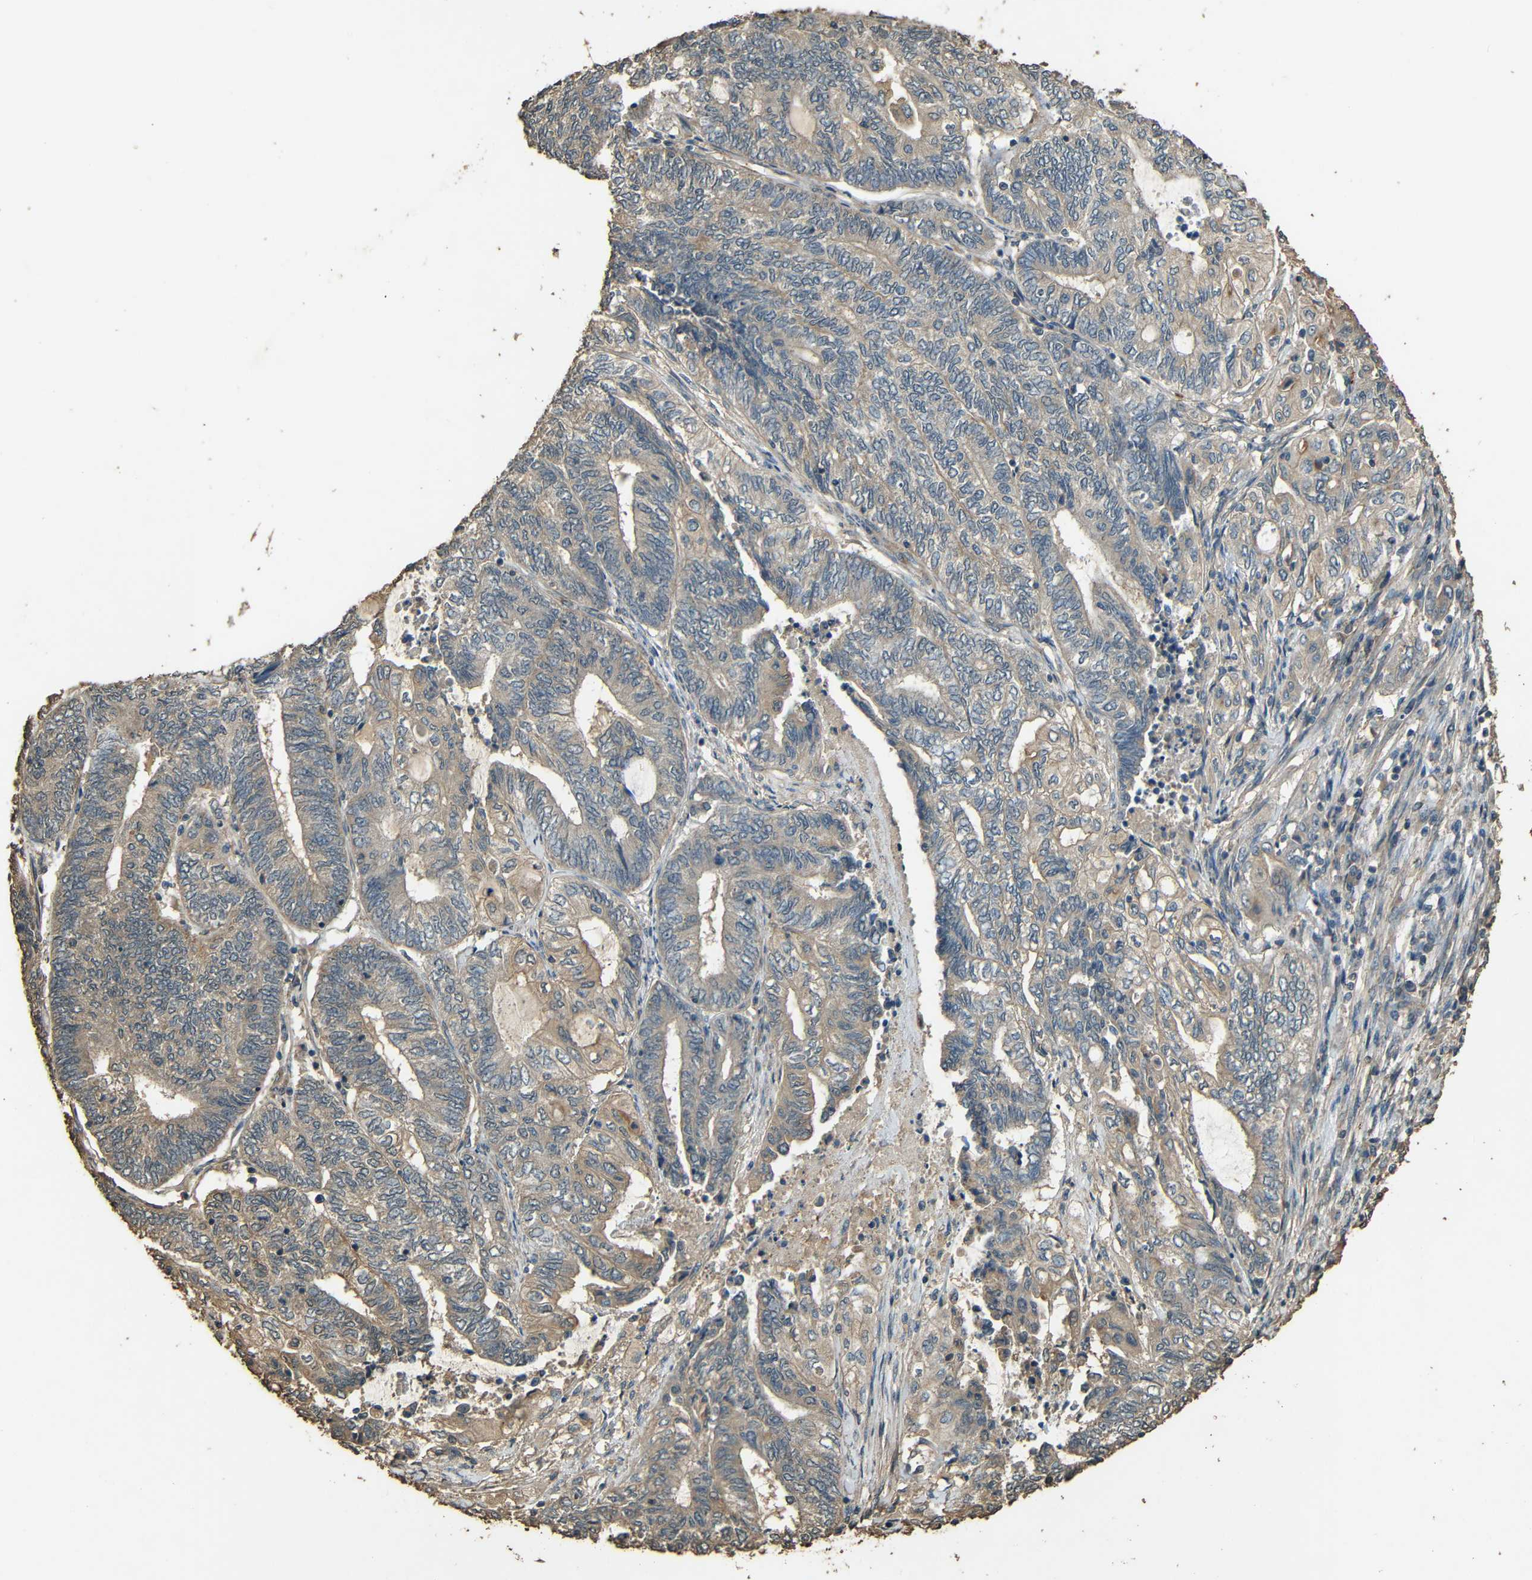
{"staining": {"intensity": "weak", "quantity": ">75%", "location": "cytoplasmic/membranous"}, "tissue": "endometrial cancer", "cell_type": "Tumor cells", "image_type": "cancer", "snomed": [{"axis": "morphology", "description": "Adenocarcinoma, NOS"}, {"axis": "topography", "description": "Uterus"}, {"axis": "topography", "description": "Endometrium"}], "caption": "A micrograph of human endometrial cancer stained for a protein demonstrates weak cytoplasmic/membranous brown staining in tumor cells.", "gene": "PDE5A", "patient": {"sex": "female", "age": 70}}